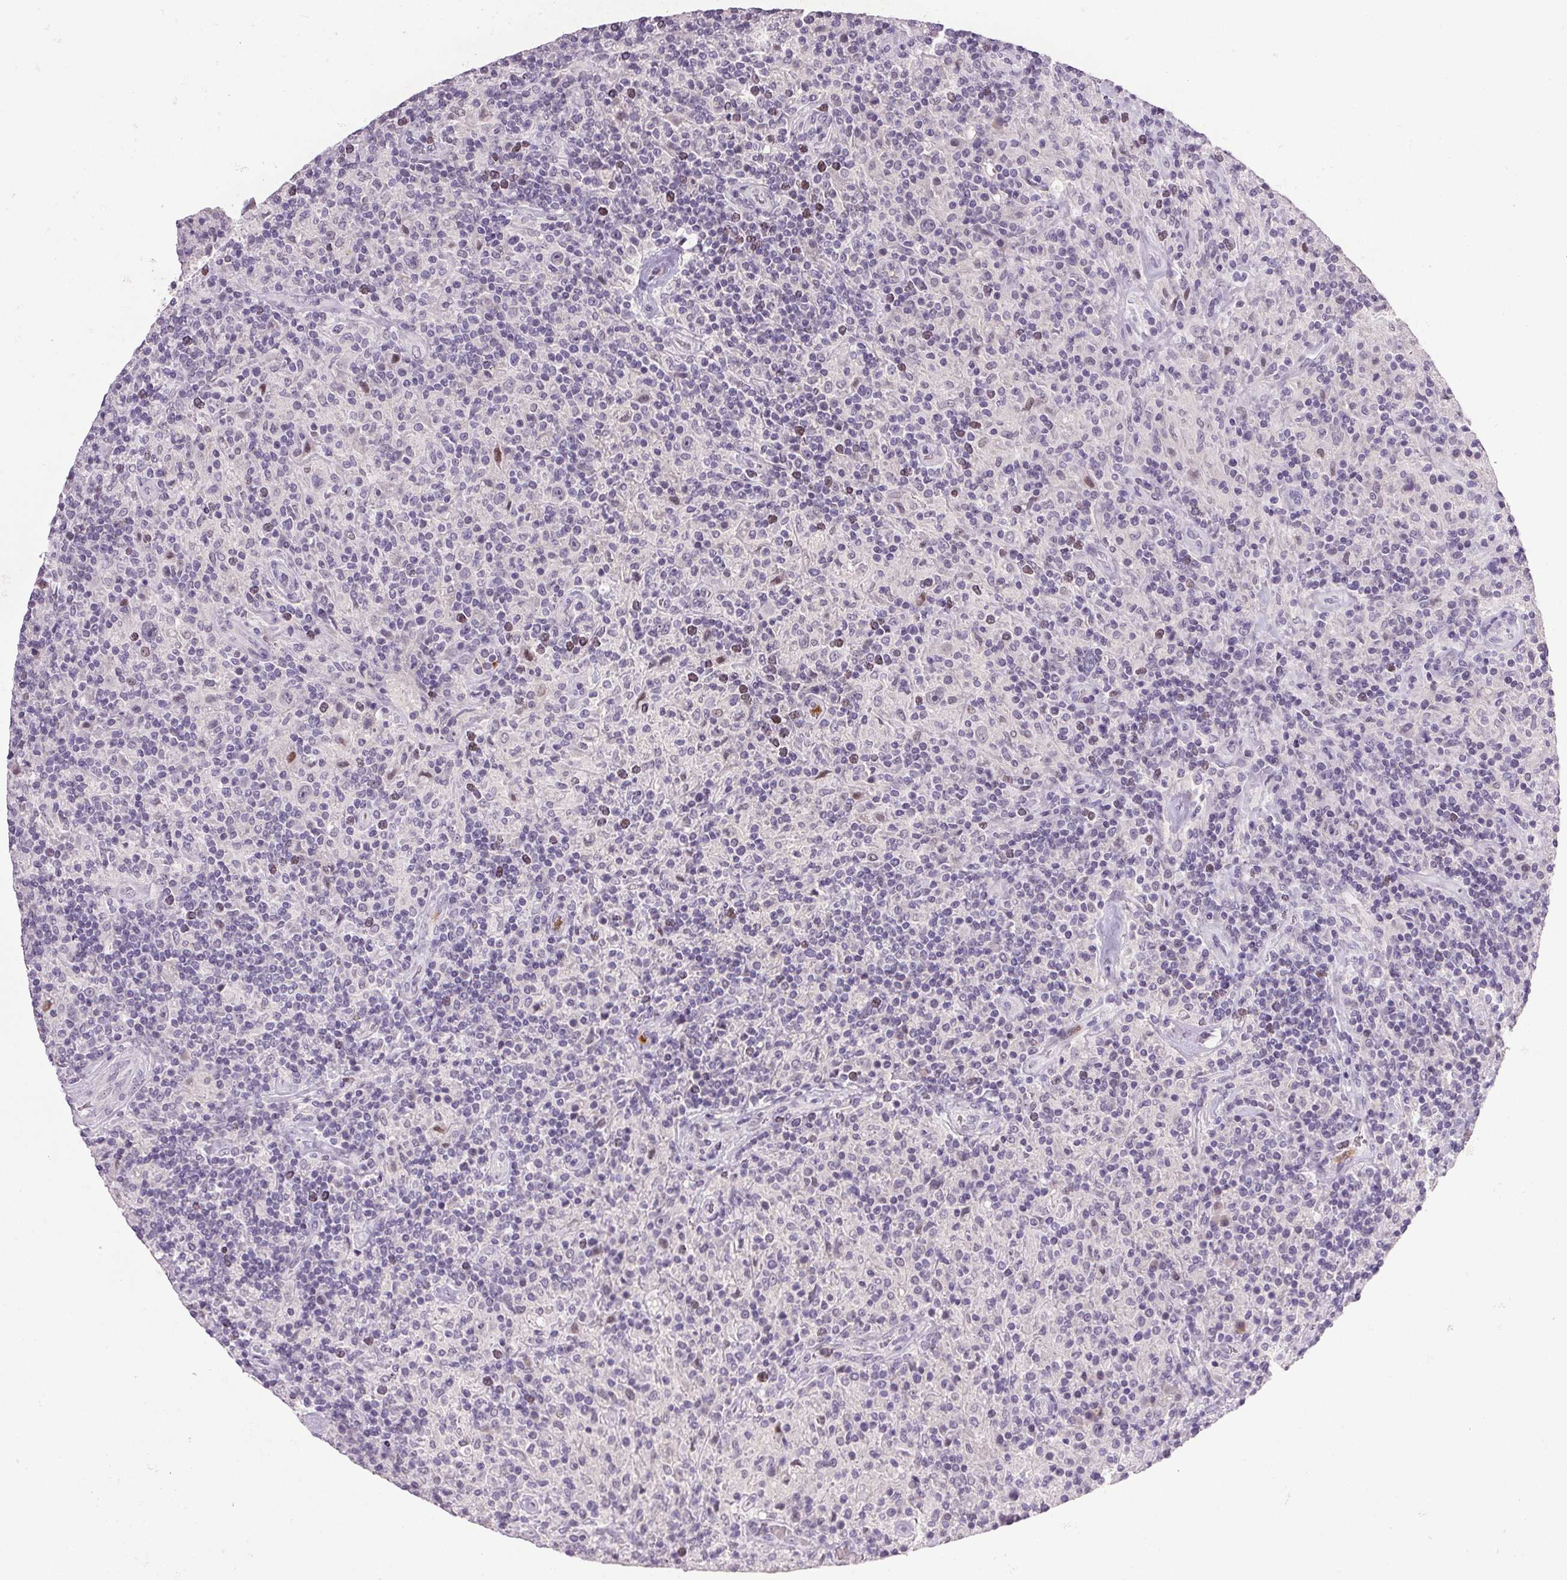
{"staining": {"intensity": "negative", "quantity": "none", "location": "none"}, "tissue": "lymphoma", "cell_type": "Tumor cells", "image_type": "cancer", "snomed": [{"axis": "morphology", "description": "Hodgkin's disease, NOS"}, {"axis": "topography", "description": "Lymph node"}], "caption": "Photomicrograph shows no protein staining in tumor cells of Hodgkin's disease tissue.", "gene": "TRDN", "patient": {"sex": "male", "age": 70}}